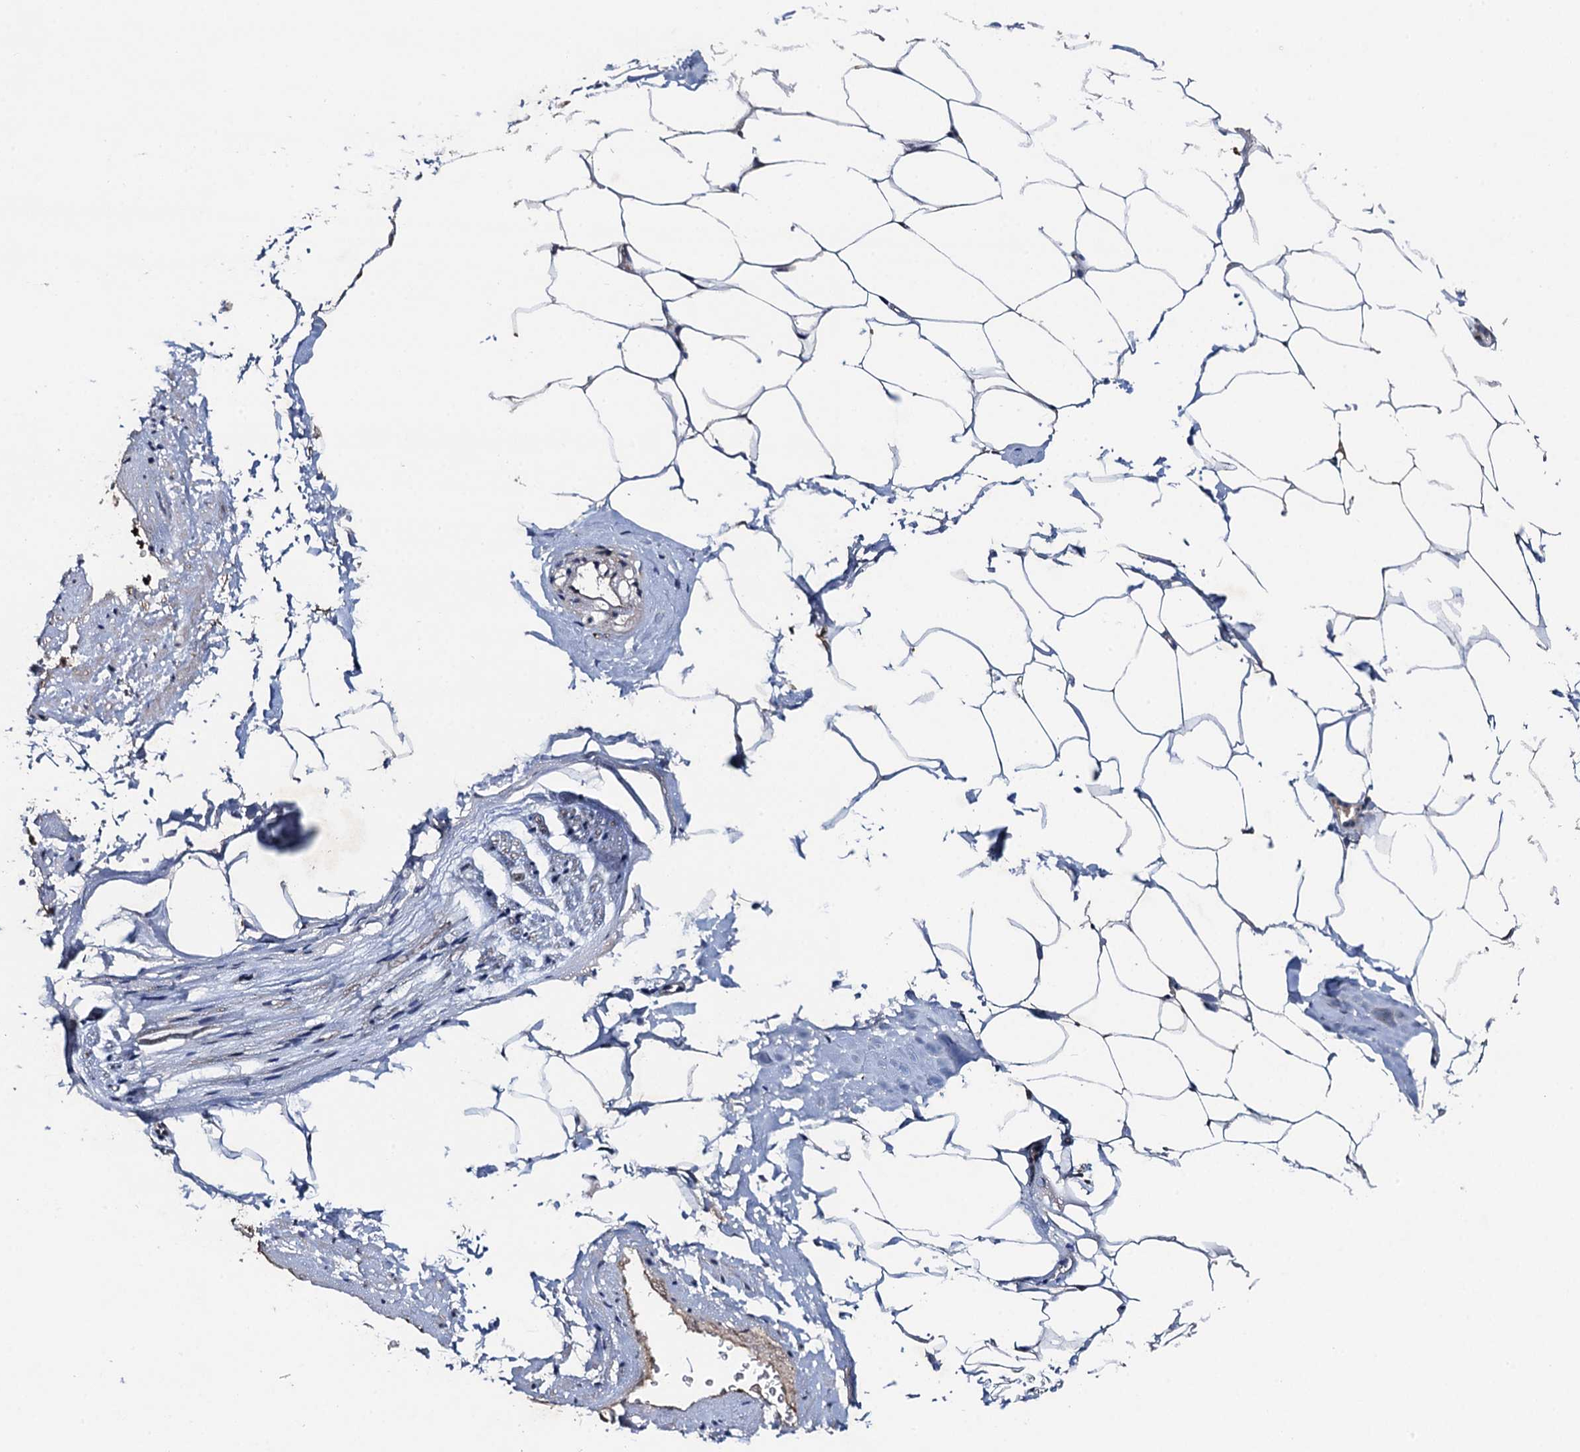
{"staining": {"intensity": "moderate", "quantity": ">75%", "location": "cytoplasmic/membranous"}, "tissue": "adipose tissue", "cell_type": "Adipocytes", "image_type": "normal", "snomed": [{"axis": "morphology", "description": "Normal tissue, NOS"}, {"axis": "morphology", "description": "Adenocarcinoma, Low grade"}, {"axis": "topography", "description": "Prostate"}, {"axis": "topography", "description": "Peripheral nerve tissue"}], "caption": "Protein analysis of unremarkable adipose tissue exhibits moderate cytoplasmic/membranous expression in approximately >75% of adipocytes. (DAB (3,3'-diaminobenzidine) IHC, brown staining for protein, blue staining for nuclei).", "gene": "NLRP10", "patient": {"sex": "male", "age": 63}}